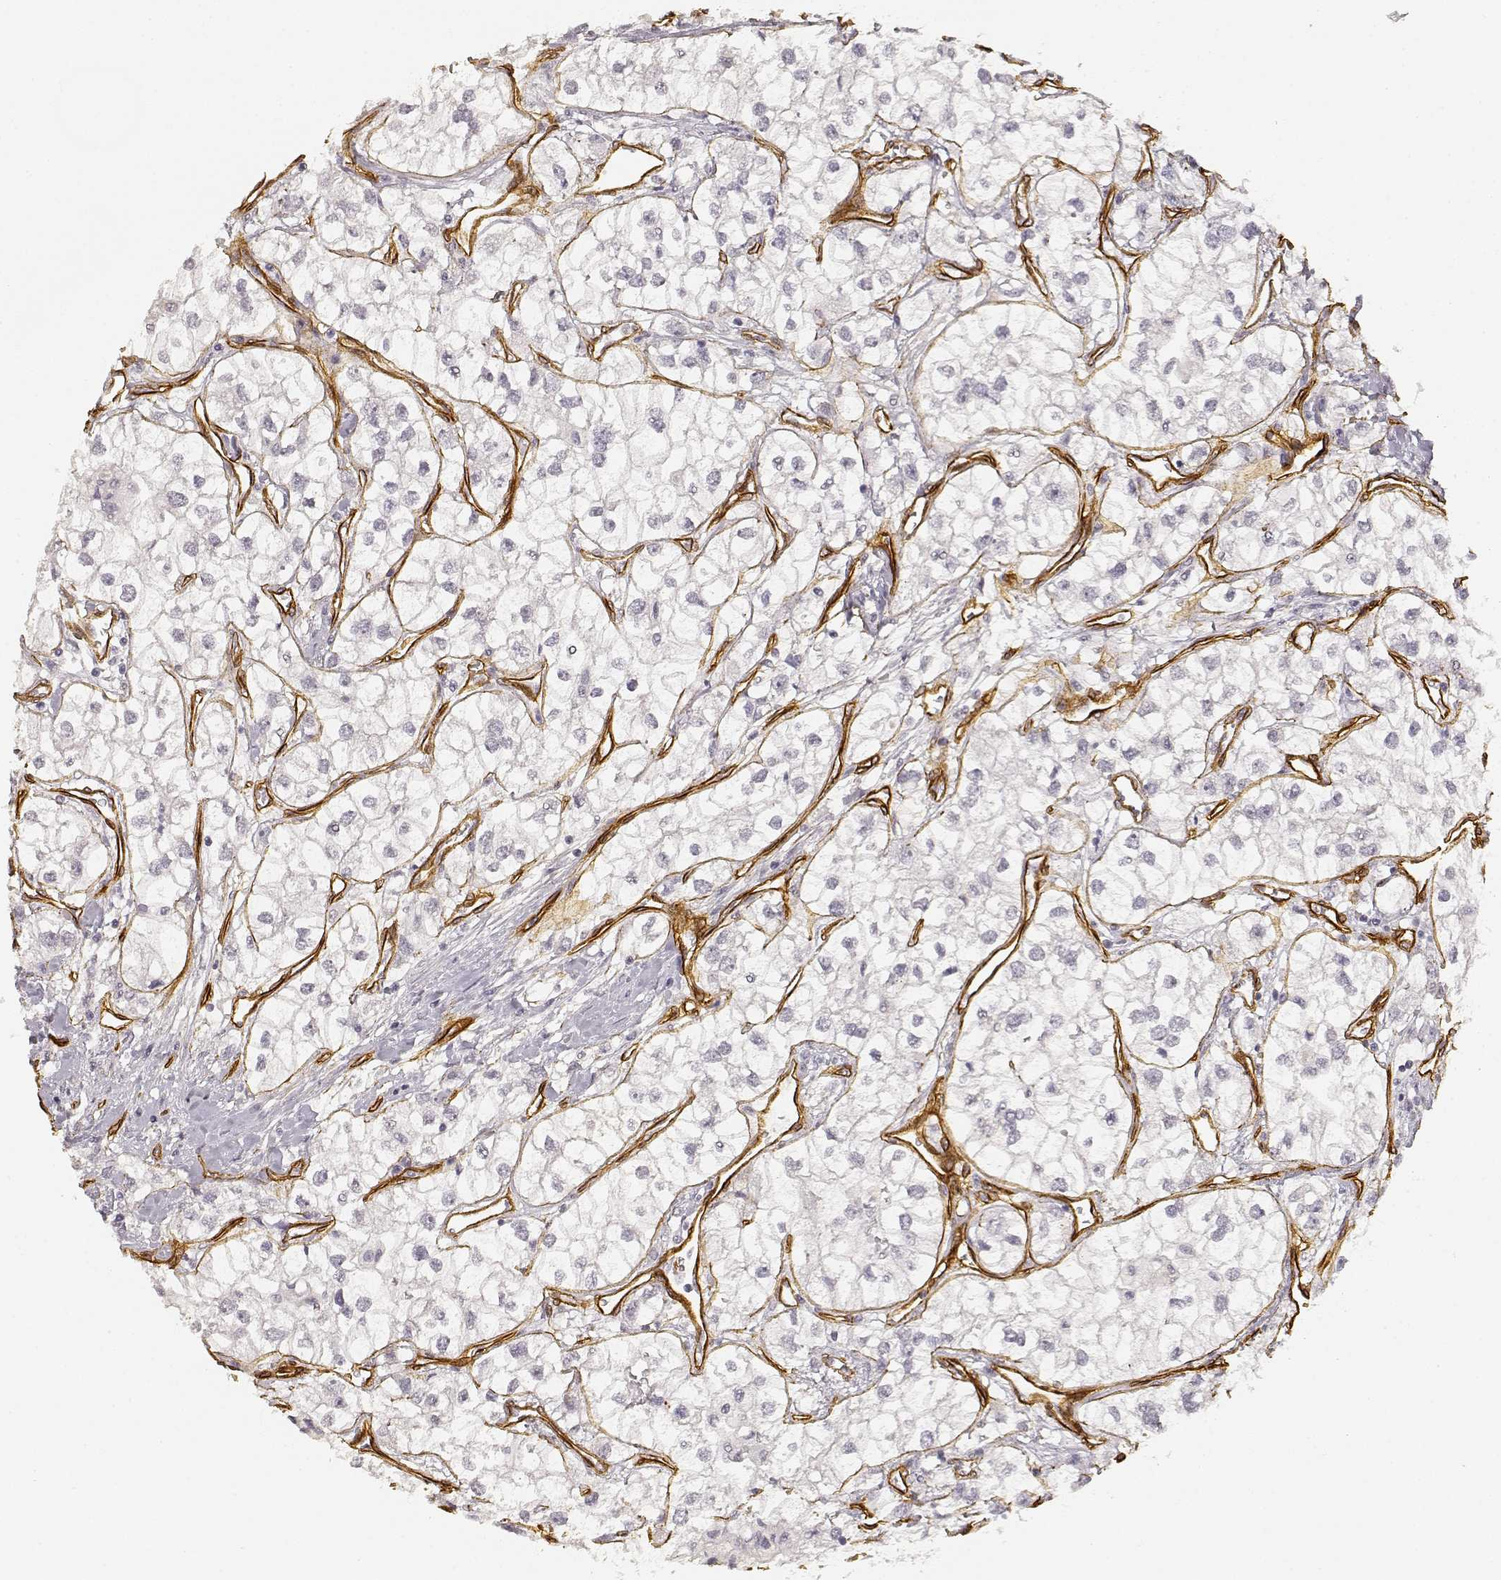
{"staining": {"intensity": "negative", "quantity": "none", "location": "none"}, "tissue": "renal cancer", "cell_type": "Tumor cells", "image_type": "cancer", "snomed": [{"axis": "morphology", "description": "Adenocarcinoma, NOS"}, {"axis": "topography", "description": "Kidney"}], "caption": "Protein analysis of renal cancer (adenocarcinoma) reveals no significant positivity in tumor cells. Nuclei are stained in blue.", "gene": "LAMA4", "patient": {"sex": "male", "age": 59}}